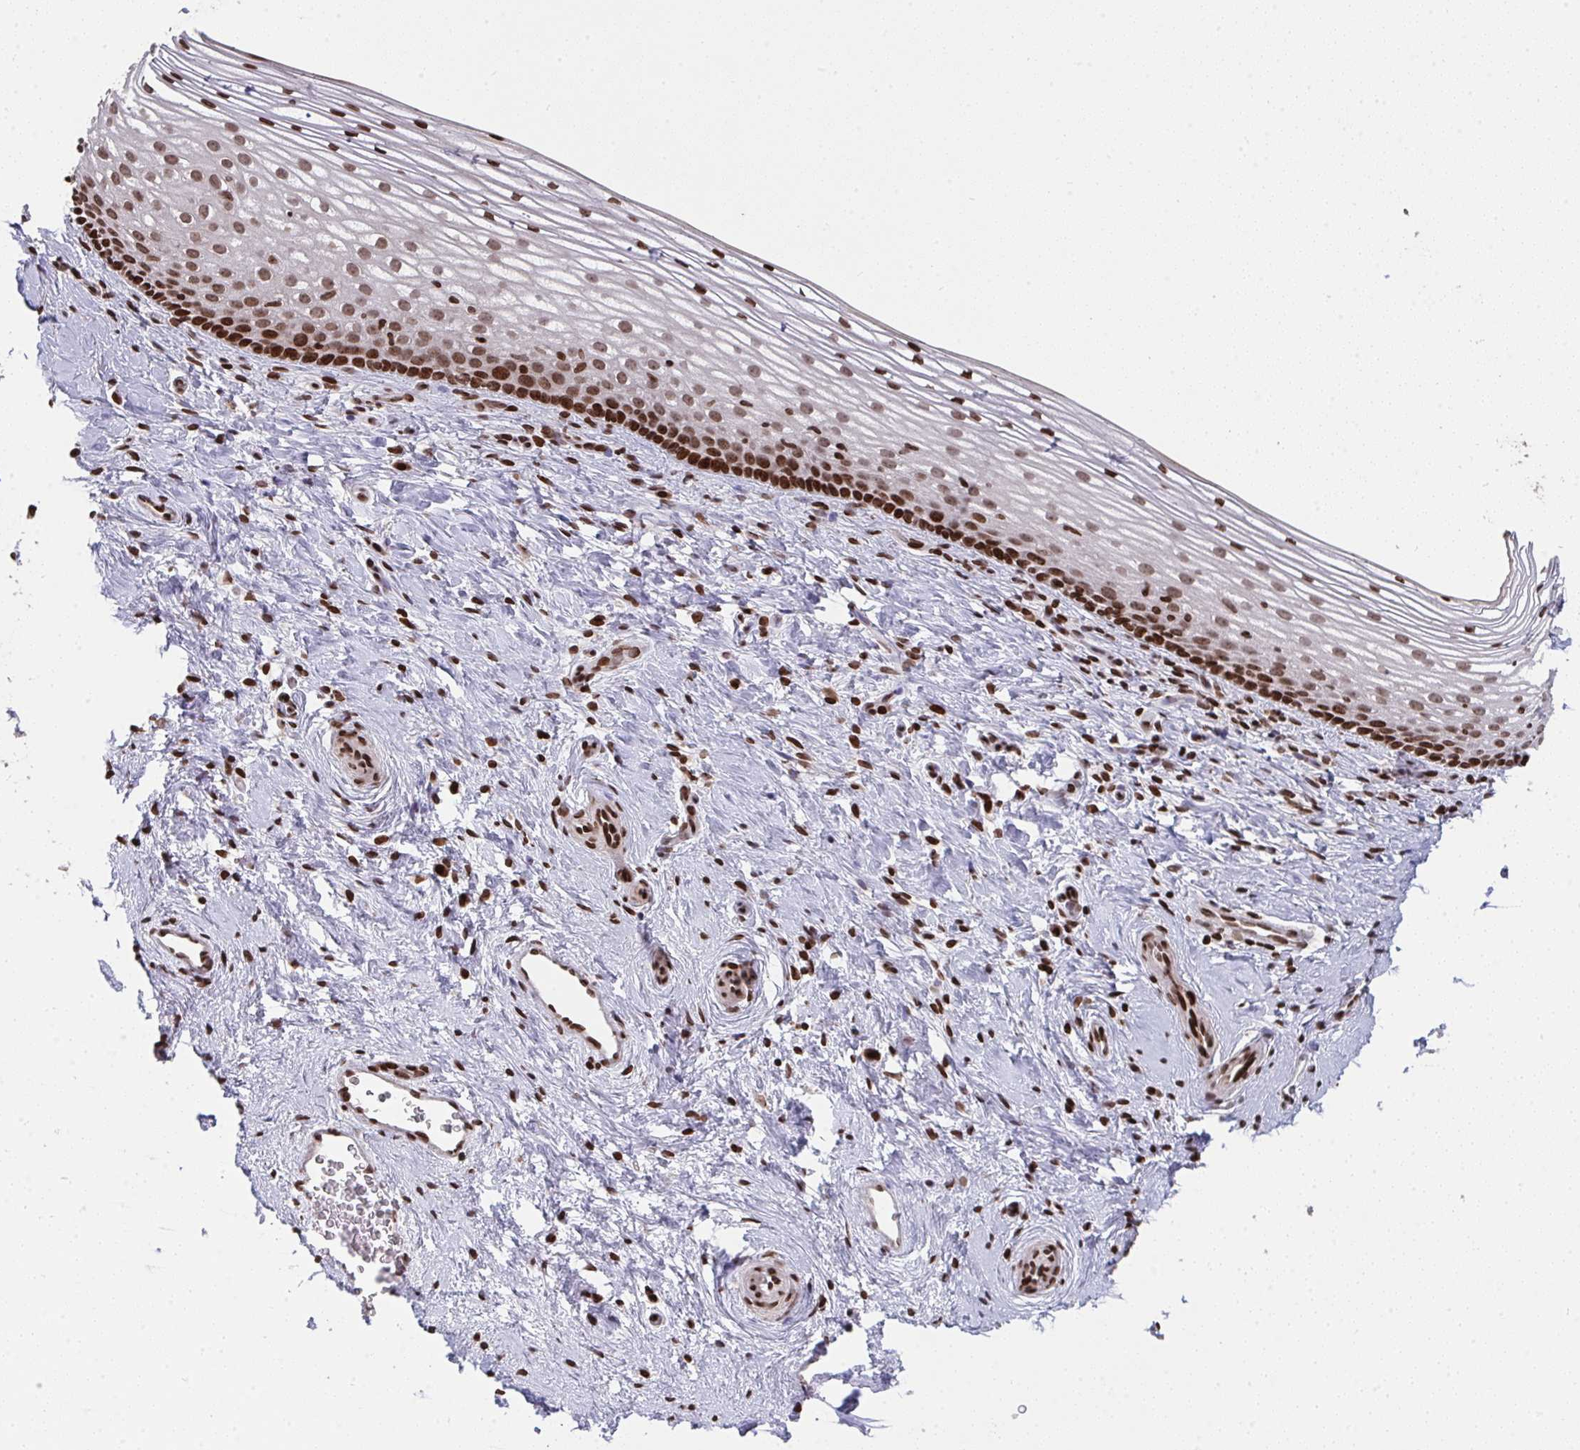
{"staining": {"intensity": "strong", "quantity": ">75%", "location": "nuclear"}, "tissue": "vagina", "cell_type": "Squamous epithelial cells", "image_type": "normal", "snomed": [{"axis": "morphology", "description": "Normal tissue, NOS"}, {"axis": "topography", "description": "Vagina"}], "caption": "Squamous epithelial cells show strong nuclear positivity in approximately >75% of cells in unremarkable vagina. The staining was performed using DAB (3,3'-diaminobenzidine), with brown indicating positive protein expression. Nuclei are stained blue with hematoxylin.", "gene": "NIP7", "patient": {"sex": "female", "age": 51}}